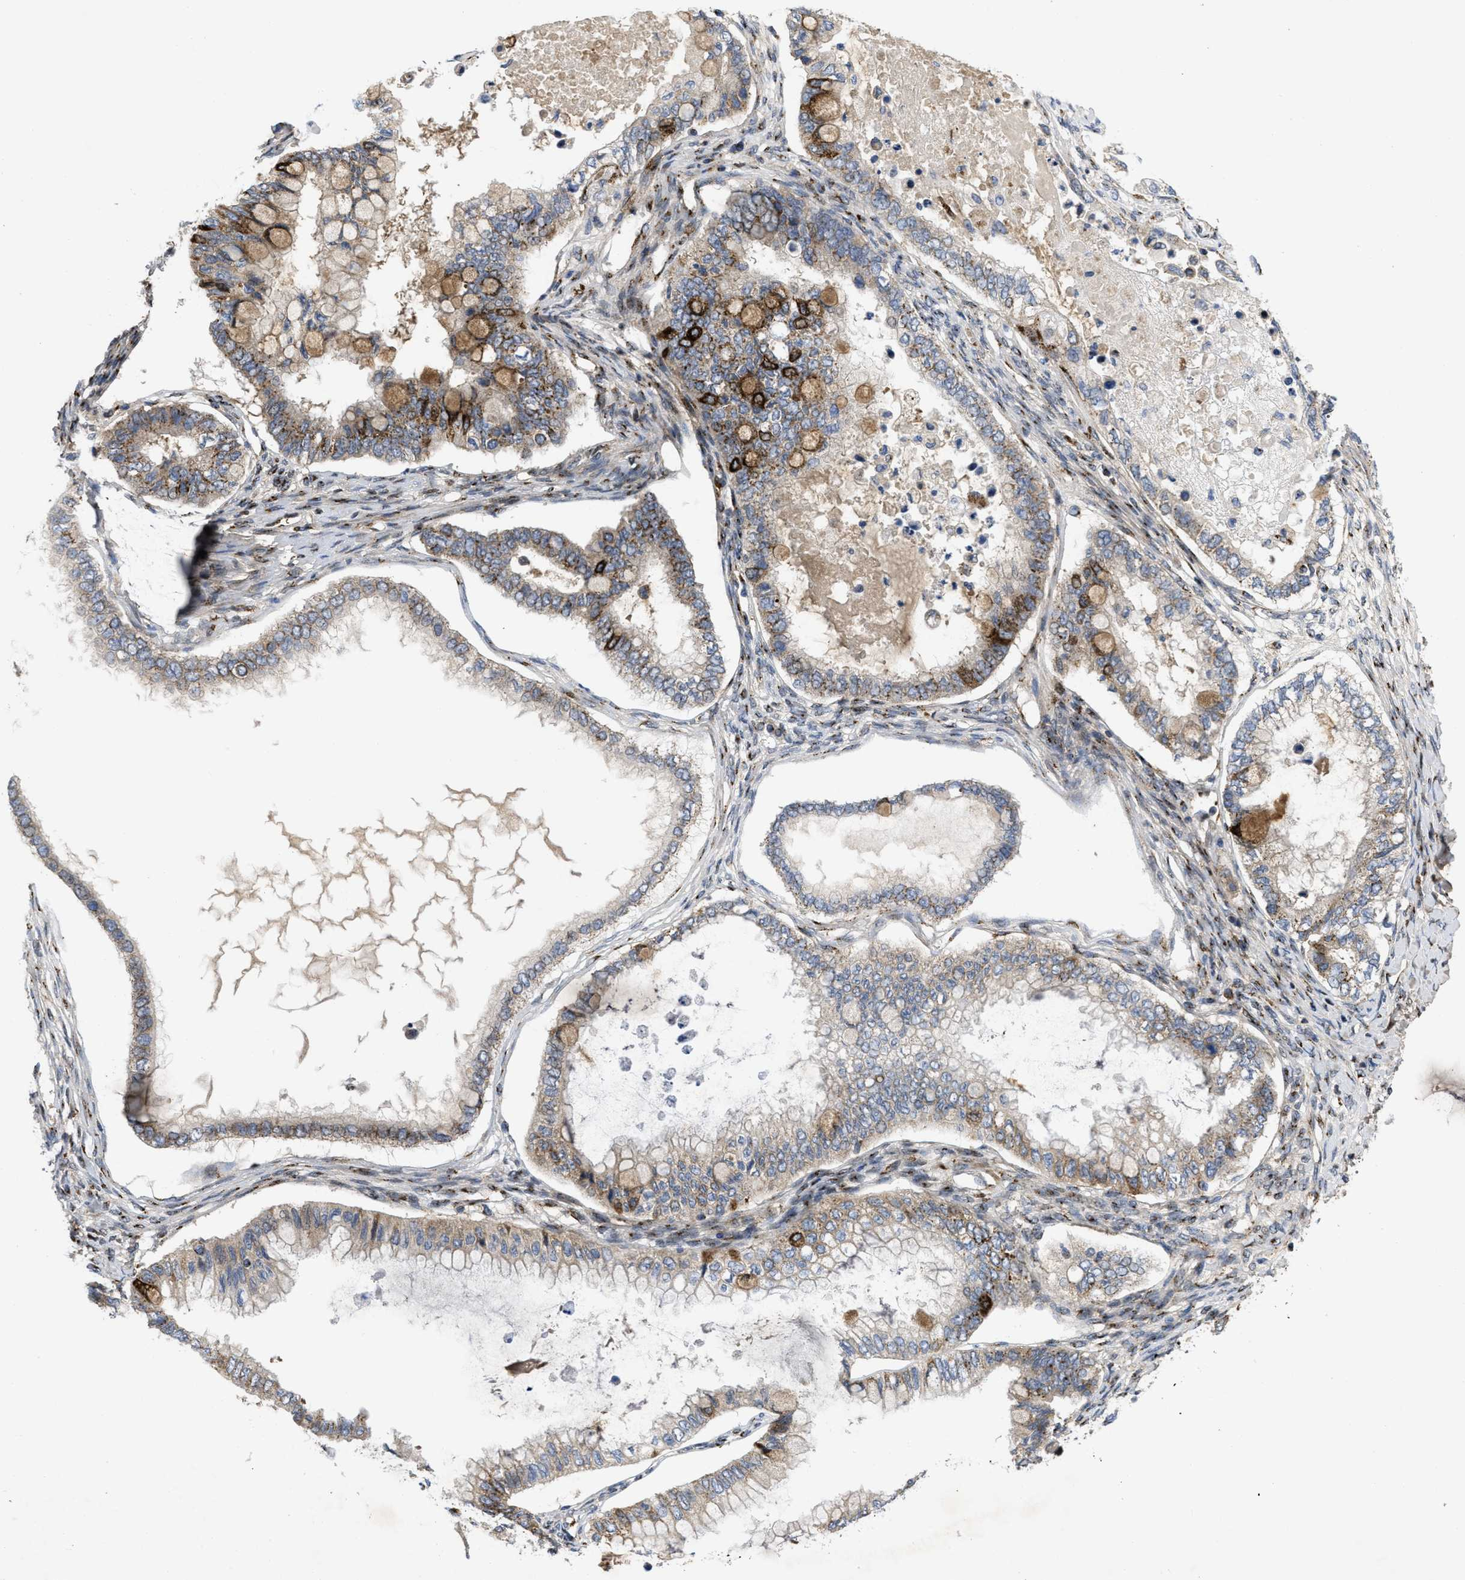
{"staining": {"intensity": "strong", "quantity": "<25%", "location": "cytoplasmic/membranous"}, "tissue": "ovarian cancer", "cell_type": "Tumor cells", "image_type": "cancer", "snomed": [{"axis": "morphology", "description": "Cystadenocarcinoma, mucinous, NOS"}, {"axis": "topography", "description": "Ovary"}], "caption": "This photomicrograph displays IHC staining of mucinous cystadenocarcinoma (ovarian), with medium strong cytoplasmic/membranous expression in about <25% of tumor cells.", "gene": "ZNF70", "patient": {"sex": "female", "age": 80}}